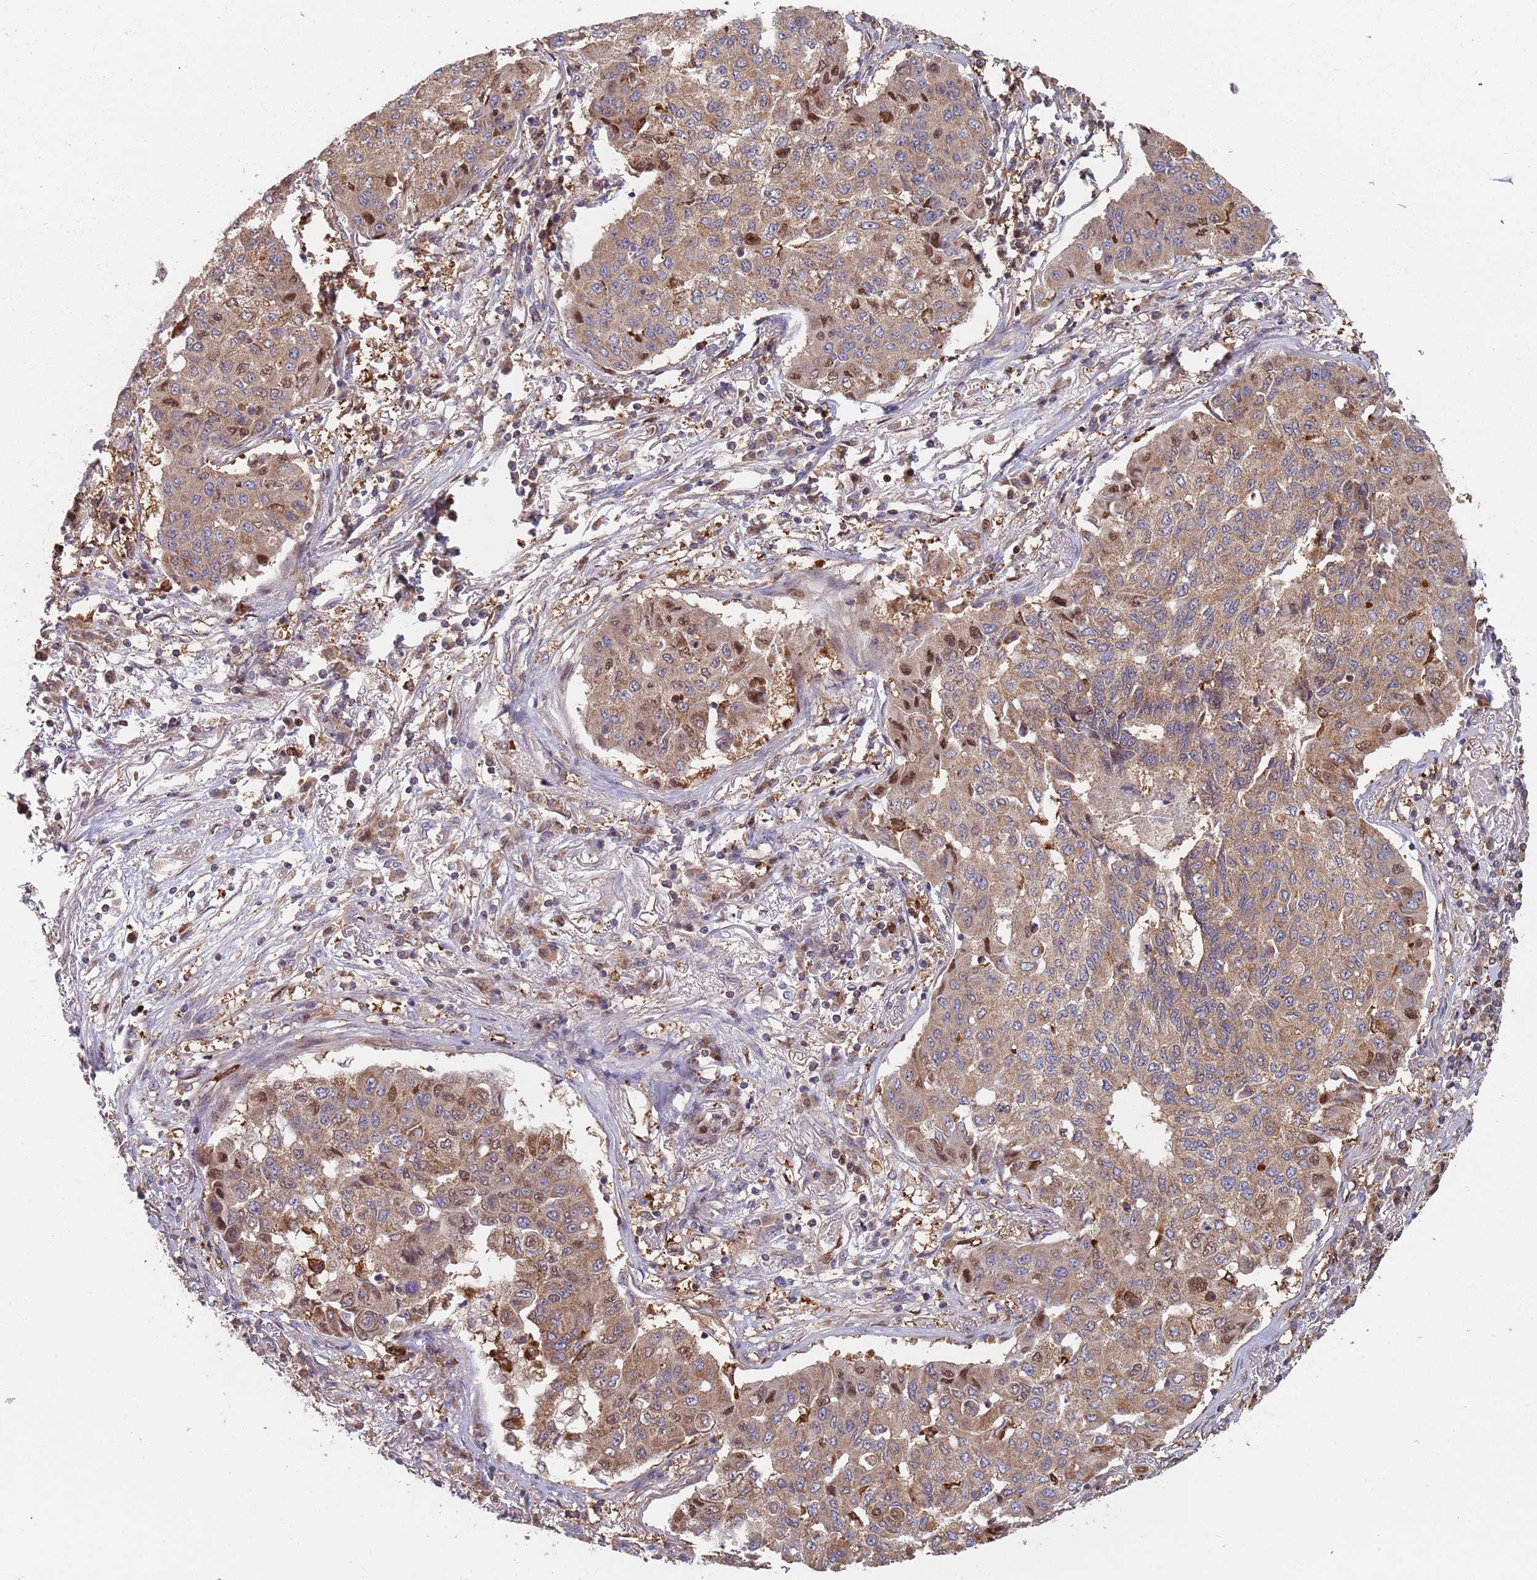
{"staining": {"intensity": "moderate", "quantity": ">75%", "location": "cytoplasmic/membranous"}, "tissue": "lung cancer", "cell_type": "Tumor cells", "image_type": "cancer", "snomed": [{"axis": "morphology", "description": "Squamous cell carcinoma, NOS"}, {"axis": "topography", "description": "Lung"}], "caption": "A medium amount of moderate cytoplasmic/membranous positivity is identified in approximately >75% of tumor cells in squamous cell carcinoma (lung) tissue.", "gene": "GDI2", "patient": {"sex": "male", "age": 74}}